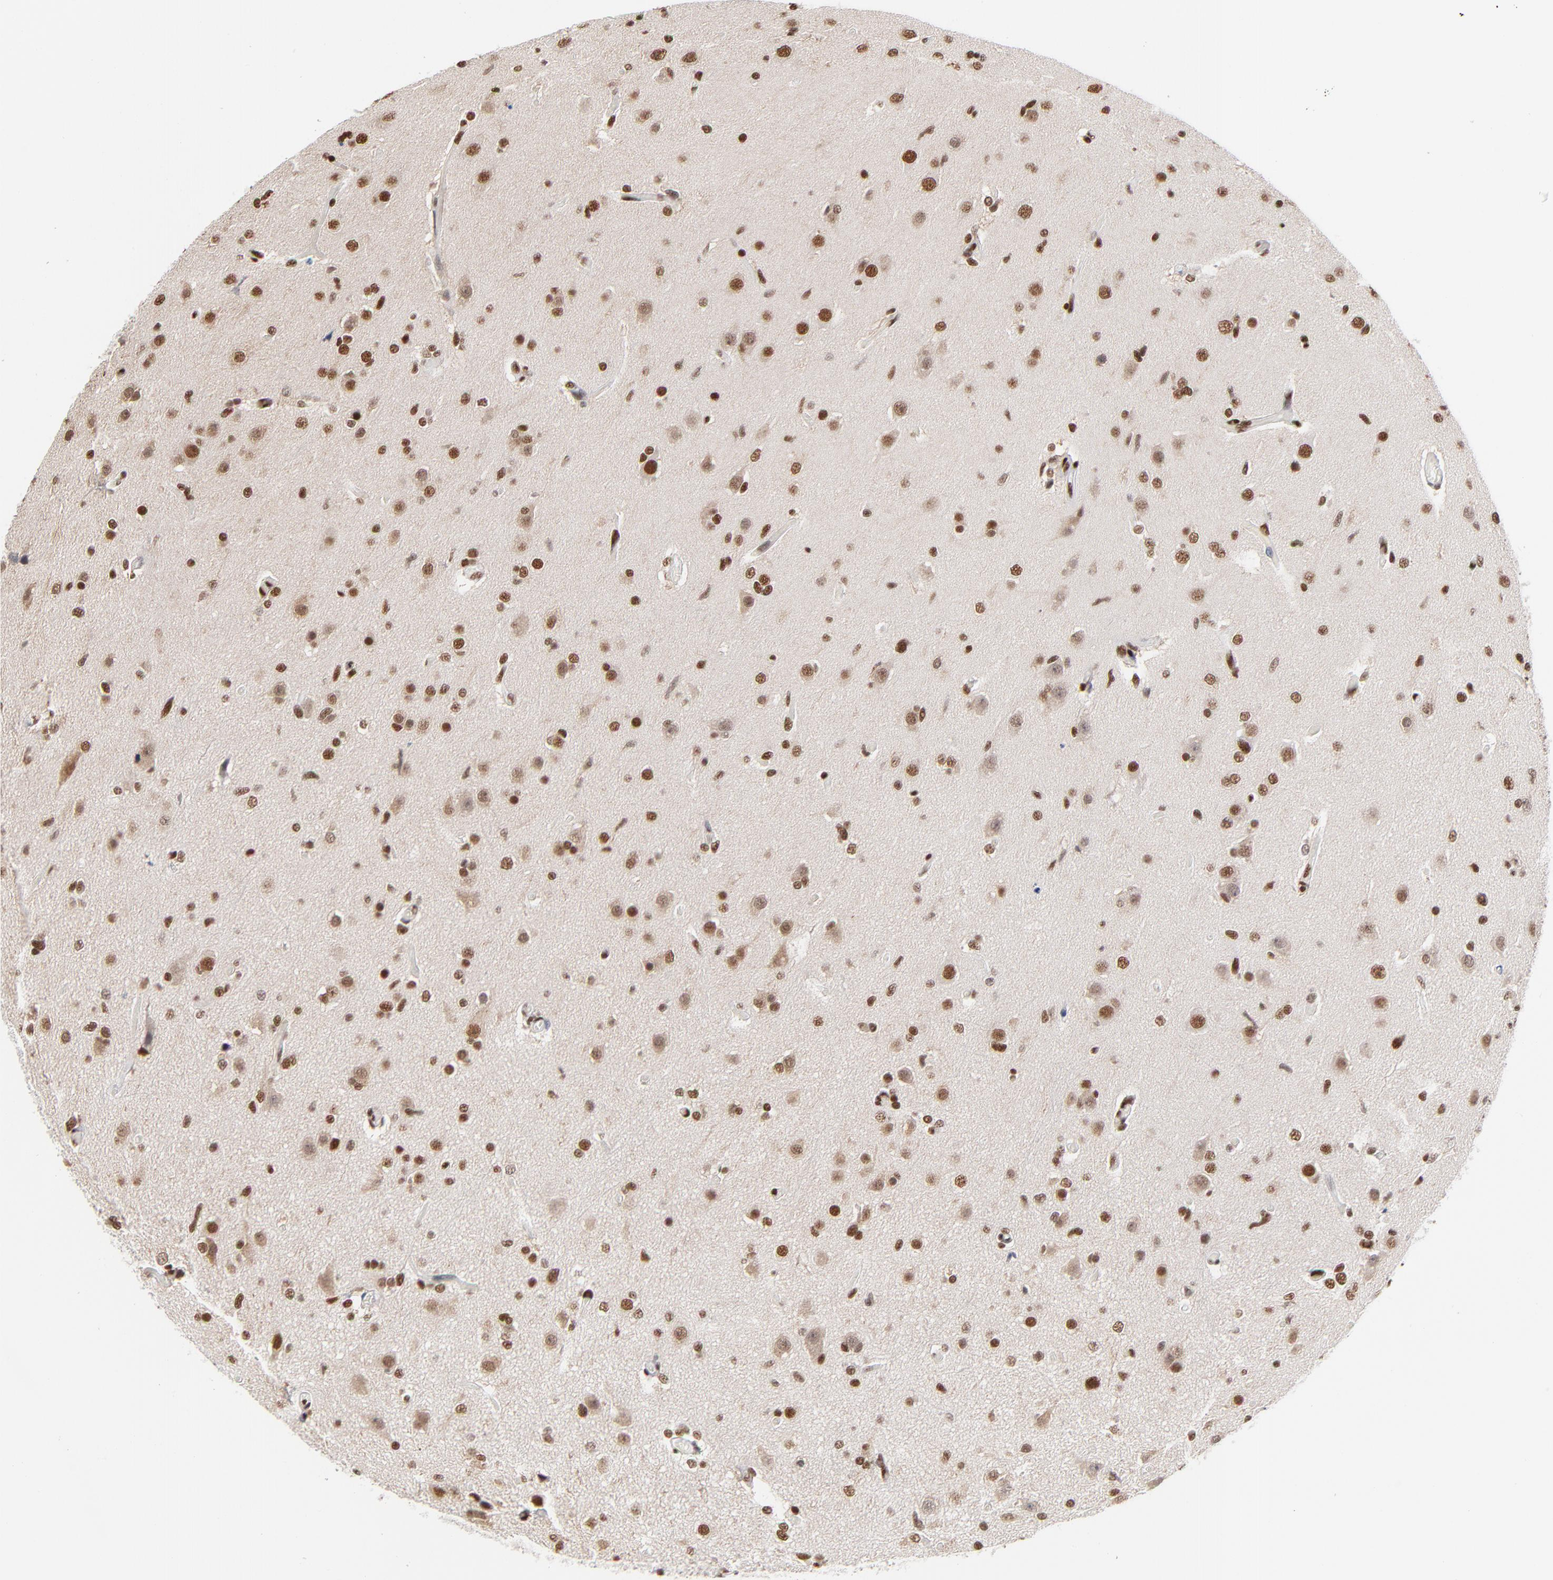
{"staining": {"intensity": "strong", "quantity": ">75%", "location": "nuclear"}, "tissue": "glioma", "cell_type": "Tumor cells", "image_type": "cancer", "snomed": [{"axis": "morphology", "description": "Glioma, malignant, High grade"}, {"axis": "topography", "description": "Brain"}], "caption": "Malignant glioma (high-grade) stained with immunohistochemistry reveals strong nuclear expression in about >75% of tumor cells.", "gene": "CREB1", "patient": {"sex": "male", "age": 33}}